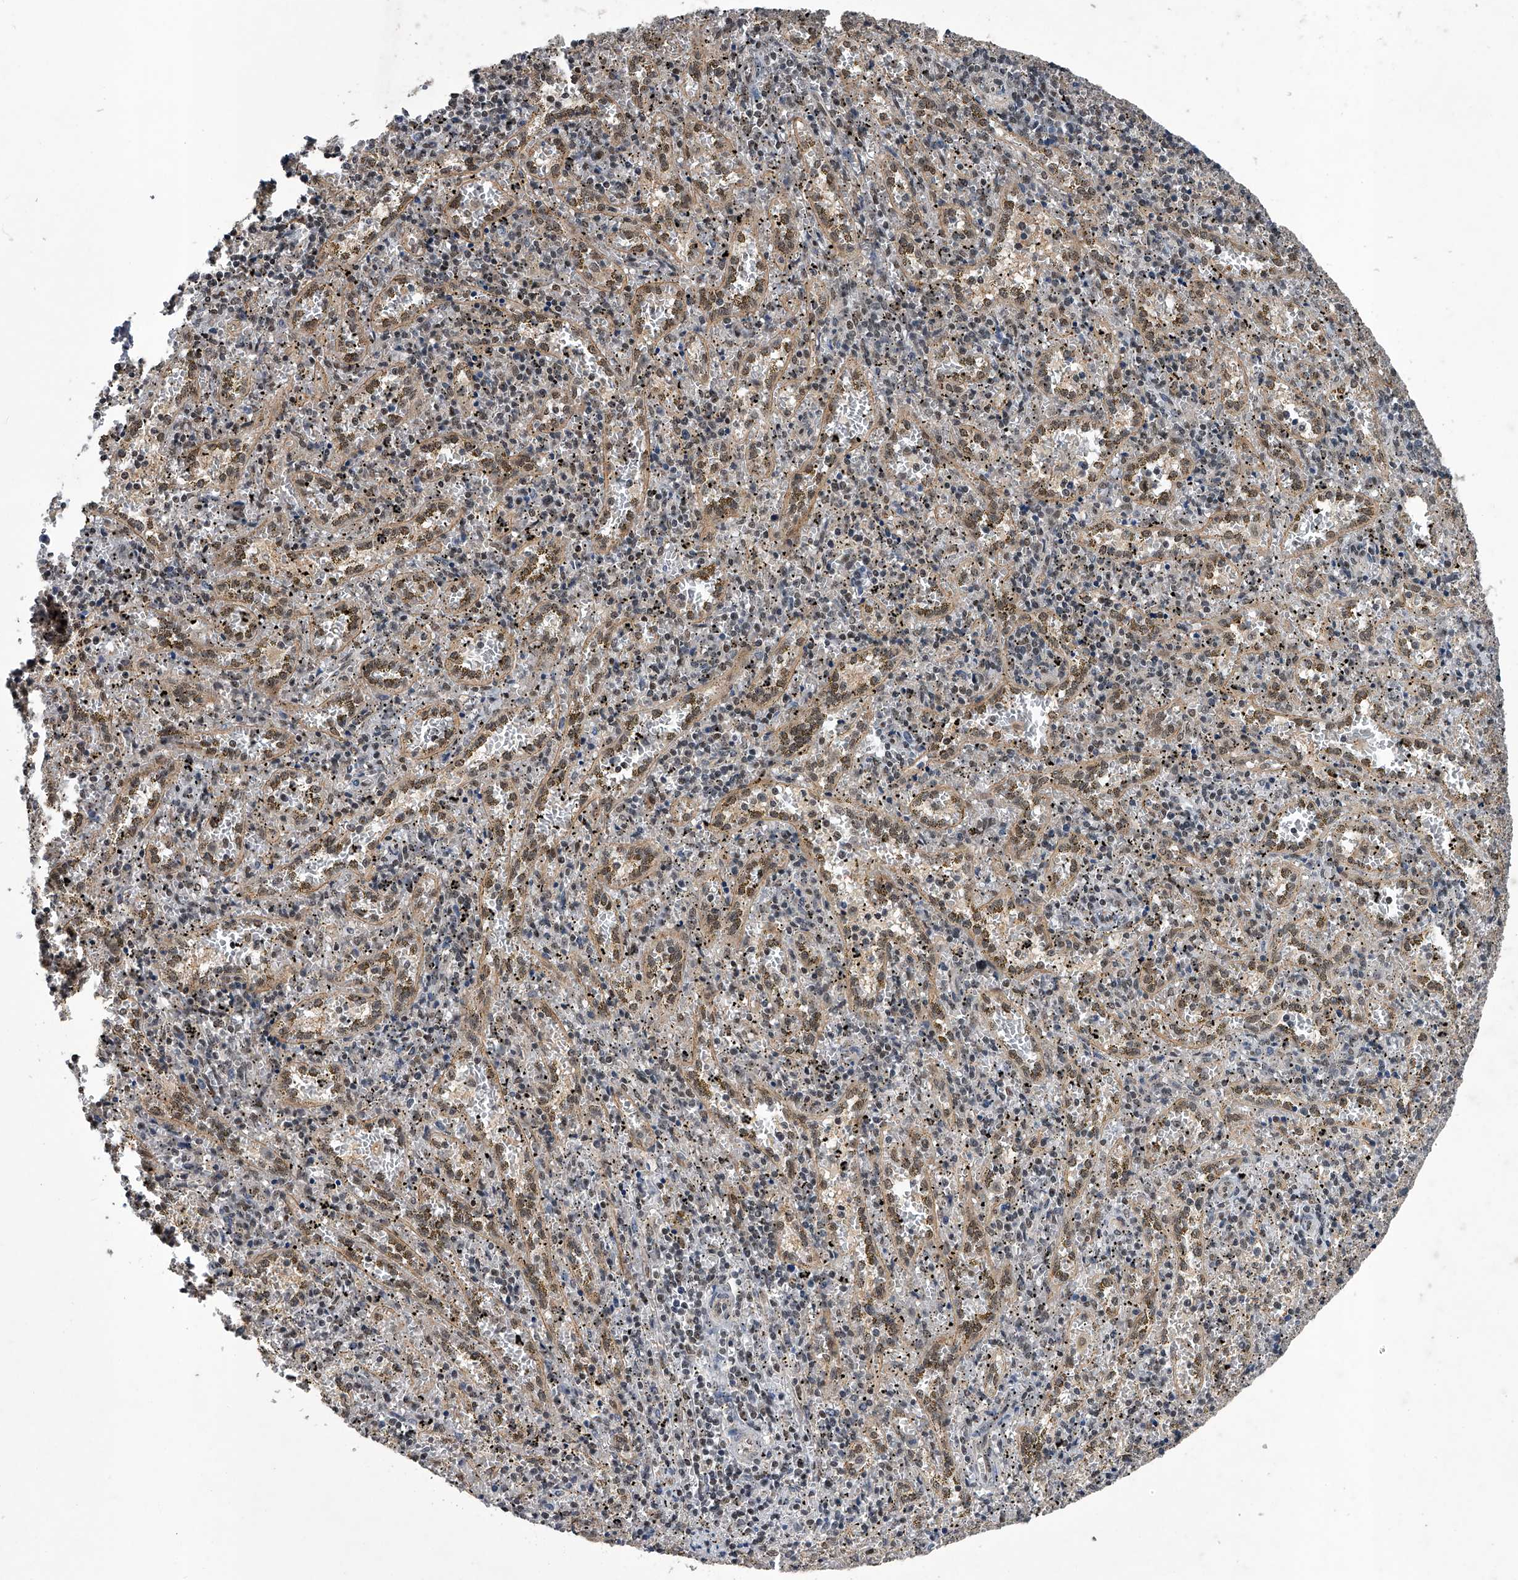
{"staining": {"intensity": "negative", "quantity": "none", "location": "none"}, "tissue": "spleen", "cell_type": "Cells in red pulp", "image_type": "normal", "snomed": [{"axis": "morphology", "description": "Normal tissue, NOS"}, {"axis": "topography", "description": "Spleen"}], "caption": "This is an immunohistochemistry (IHC) histopathology image of benign spleen. There is no positivity in cells in red pulp.", "gene": "SLC12A8", "patient": {"sex": "male", "age": 11}}